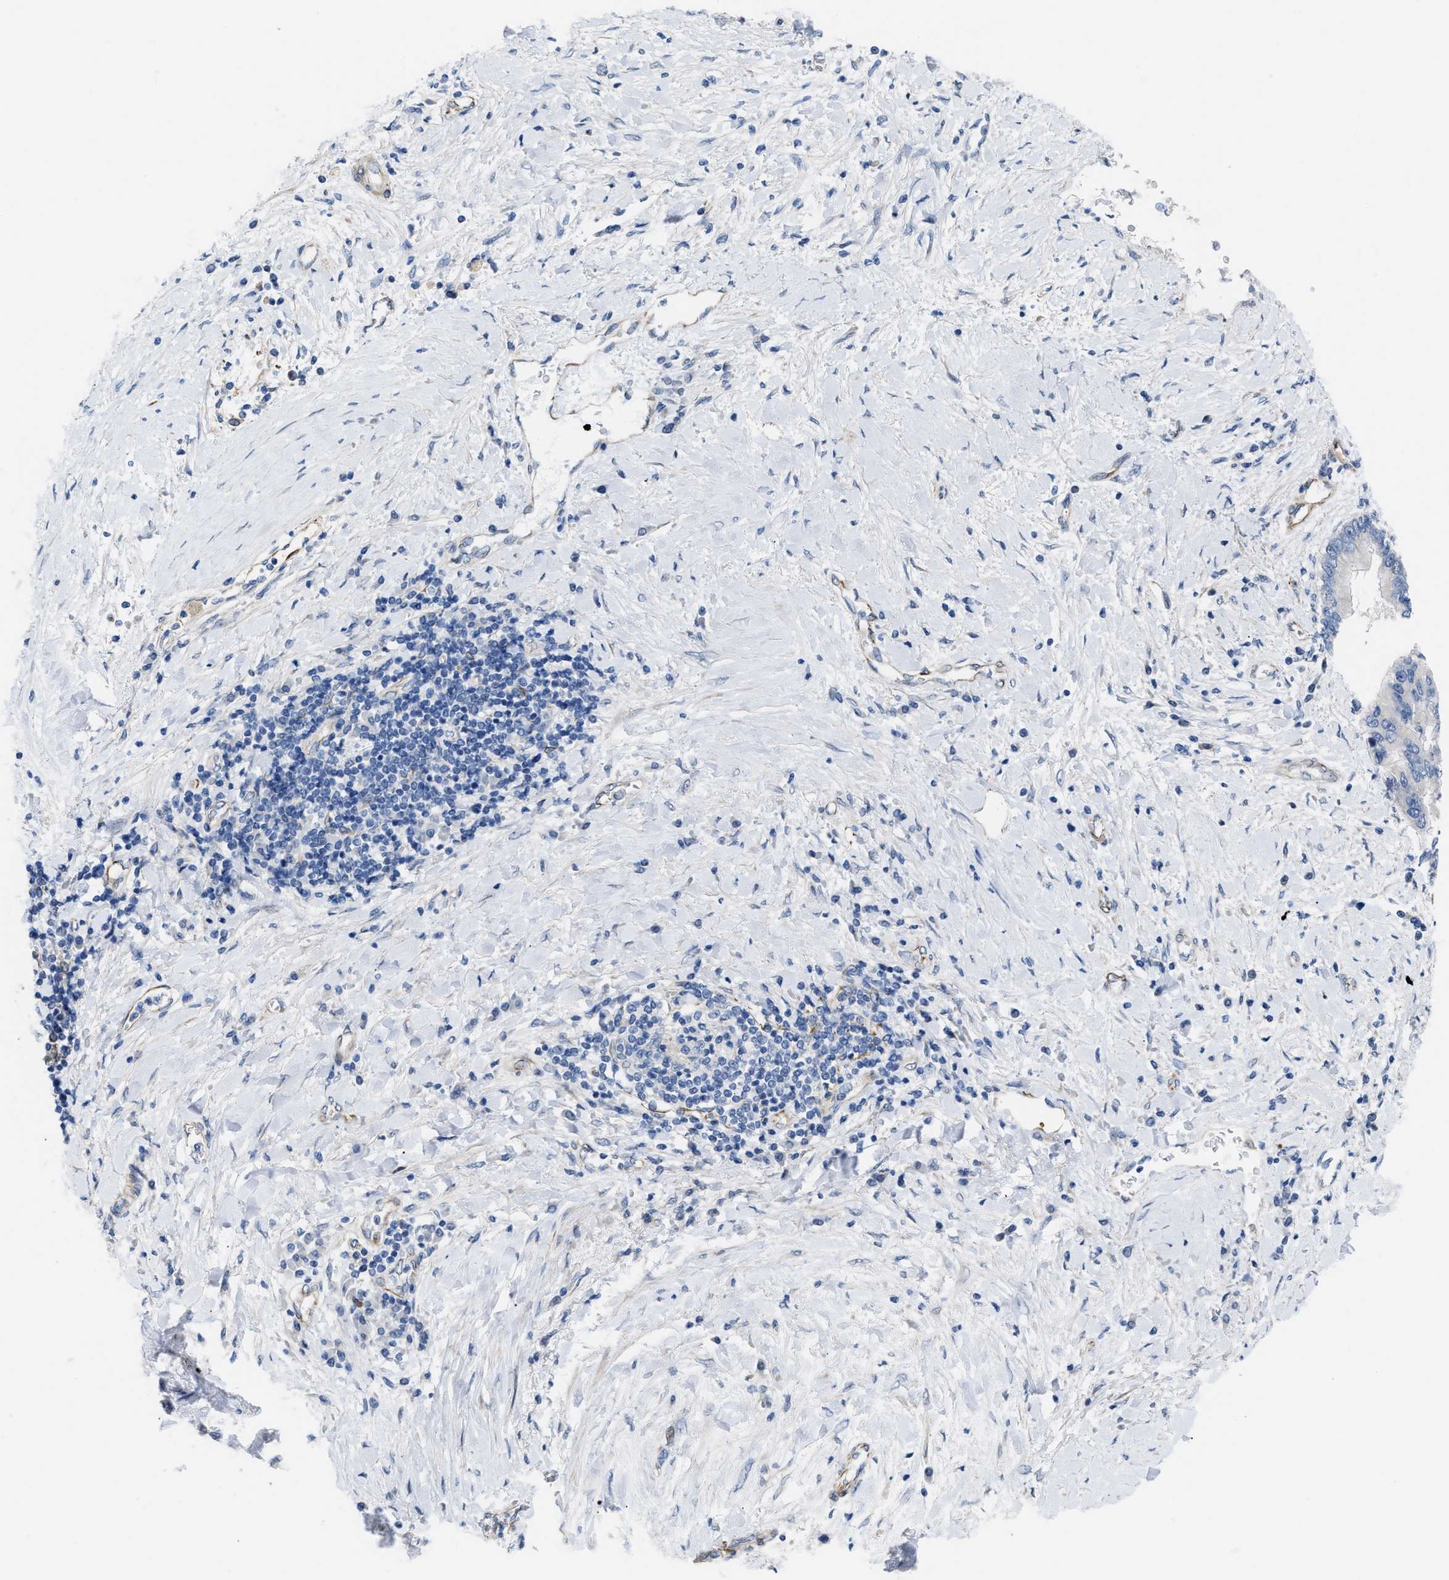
{"staining": {"intensity": "negative", "quantity": "none", "location": "none"}, "tissue": "liver cancer", "cell_type": "Tumor cells", "image_type": "cancer", "snomed": [{"axis": "morphology", "description": "Cholangiocarcinoma"}, {"axis": "topography", "description": "Liver"}], "caption": "Micrograph shows no protein staining in tumor cells of liver cholangiocarcinoma tissue.", "gene": "TFPI", "patient": {"sex": "male", "age": 50}}